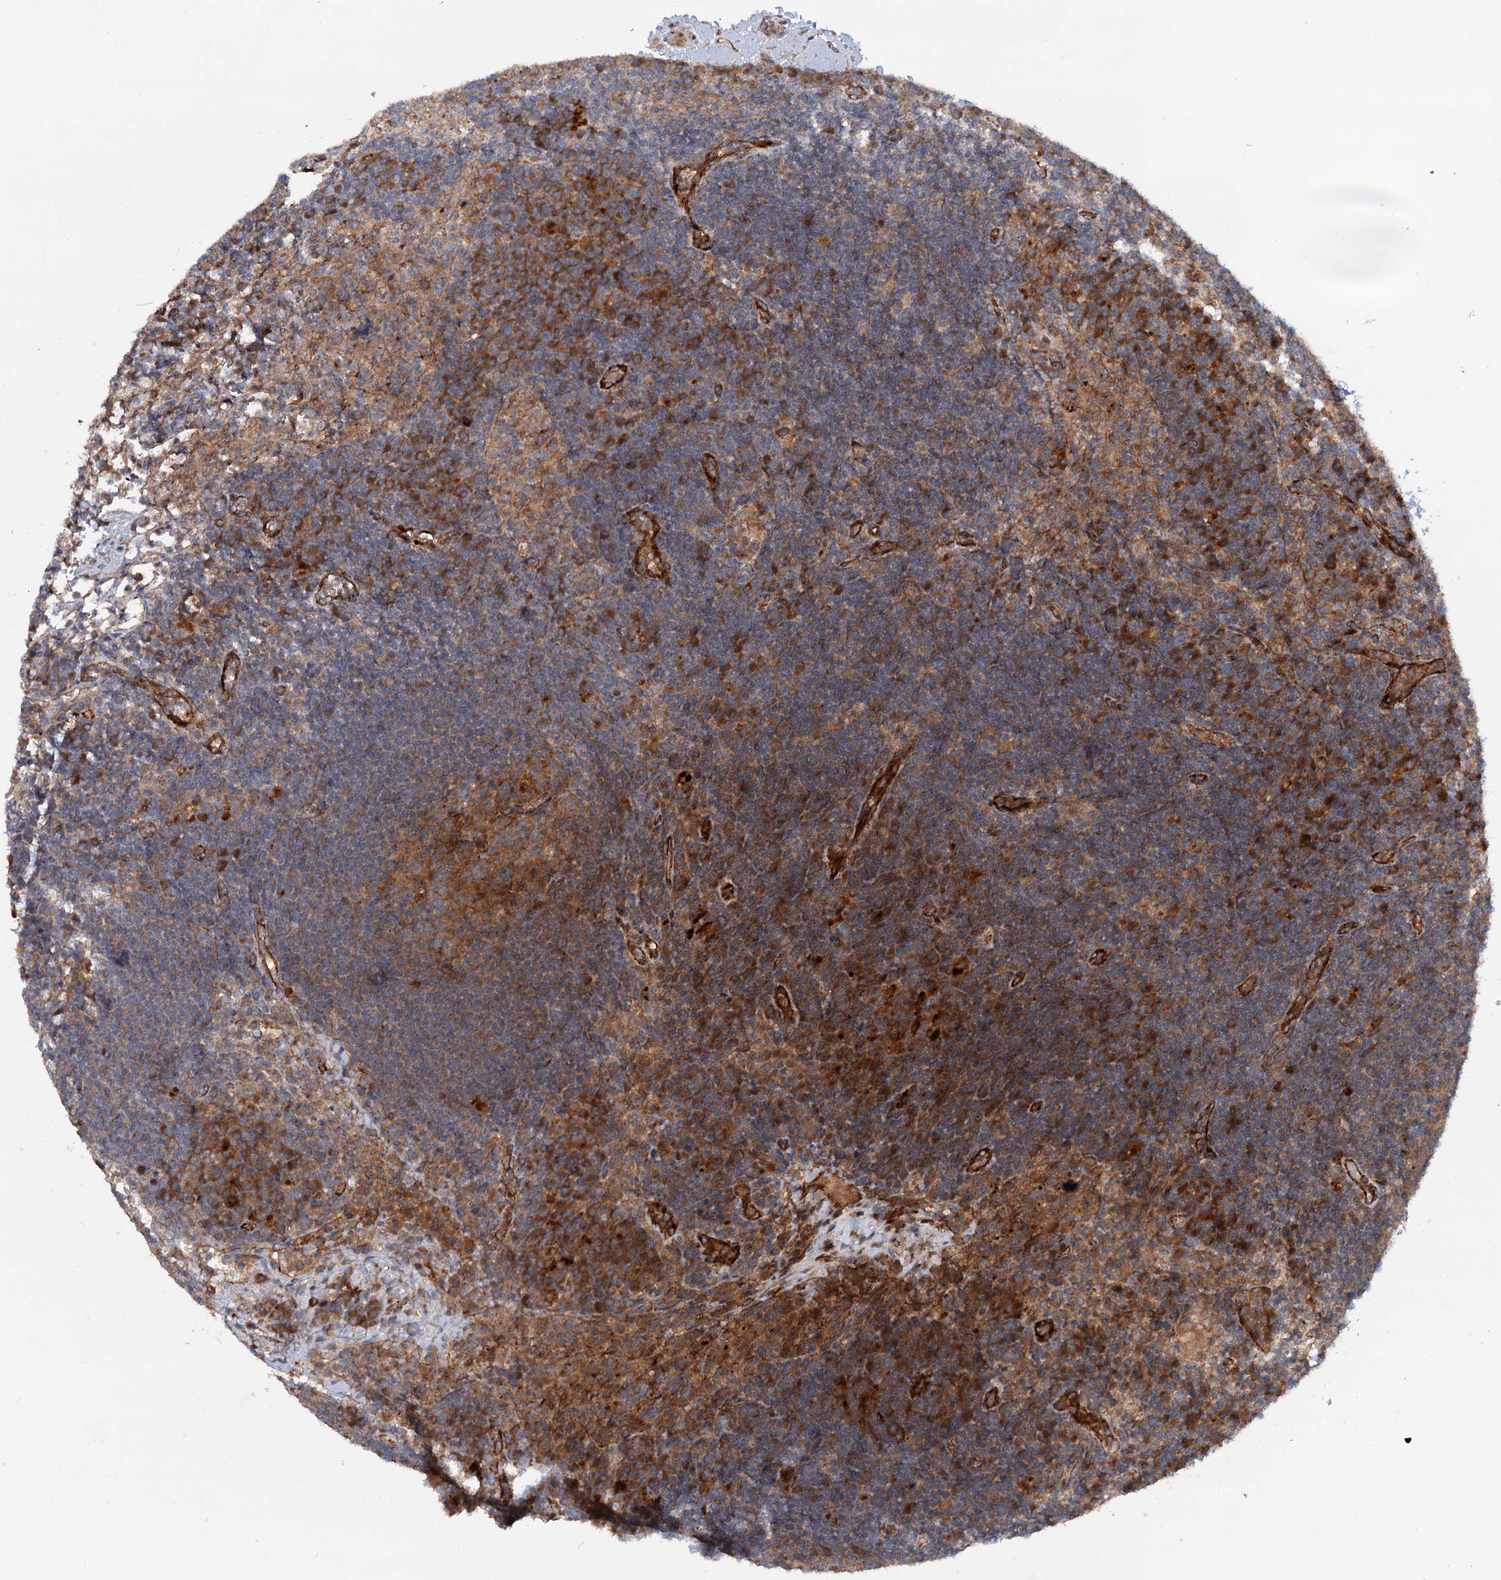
{"staining": {"intensity": "weak", "quantity": ">75%", "location": "cytoplasmic/membranous"}, "tissue": "lymph node", "cell_type": "Germinal center cells", "image_type": "normal", "snomed": [{"axis": "morphology", "description": "Normal tissue, NOS"}, {"axis": "topography", "description": "Lymph node"}], "caption": "Germinal center cells show low levels of weak cytoplasmic/membranous positivity in about >75% of cells in normal human lymph node. (brown staining indicates protein expression, while blue staining denotes nuclei).", "gene": "ADGRG4", "patient": {"sex": "female", "age": 70}}